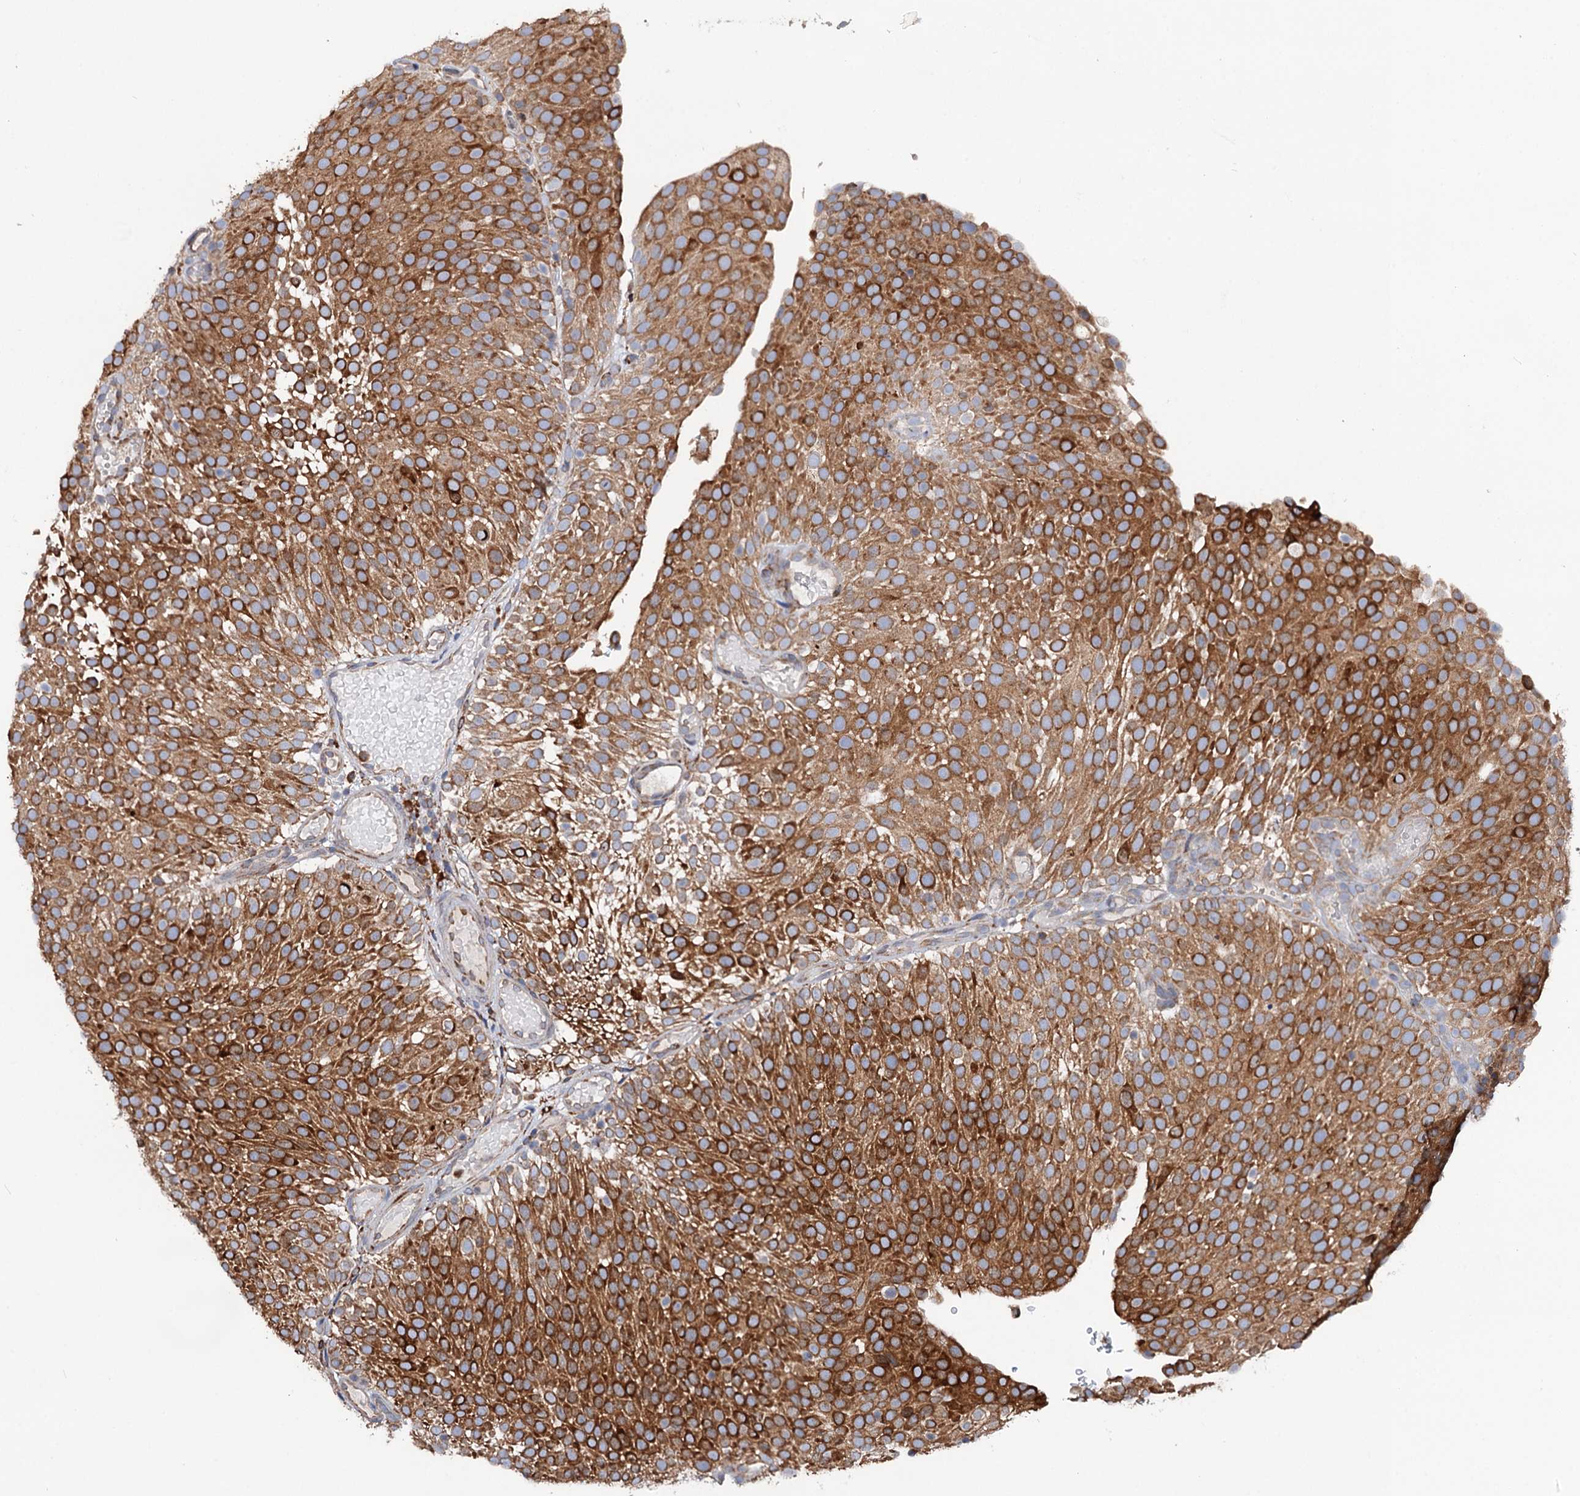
{"staining": {"intensity": "moderate", "quantity": ">75%", "location": "cytoplasmic/membranous"}, "tissue": "urothelial cancer", "cell_type": "Tumor cells", "image_type": "cancer", "snomed": [{"axis": "morphology", "description": "Urothelial carcinoma, Low grade"}, {"axis": "topography", "description": "Urinary bladder"}], "caption": "Brown immunohistochemical staining in human urothelial cancer exhibits moderate cytoplasmic/membranous positivity in approximately >75% of tumor cells. The staining is performed using DAB (3,3'-diaminobenzidine) brown chromogen to label protein expression. The nuclei are counter-stained blue using hematoxylin.", "gene": "ERP29", "patient": {"sex": "male", "age": 78}}